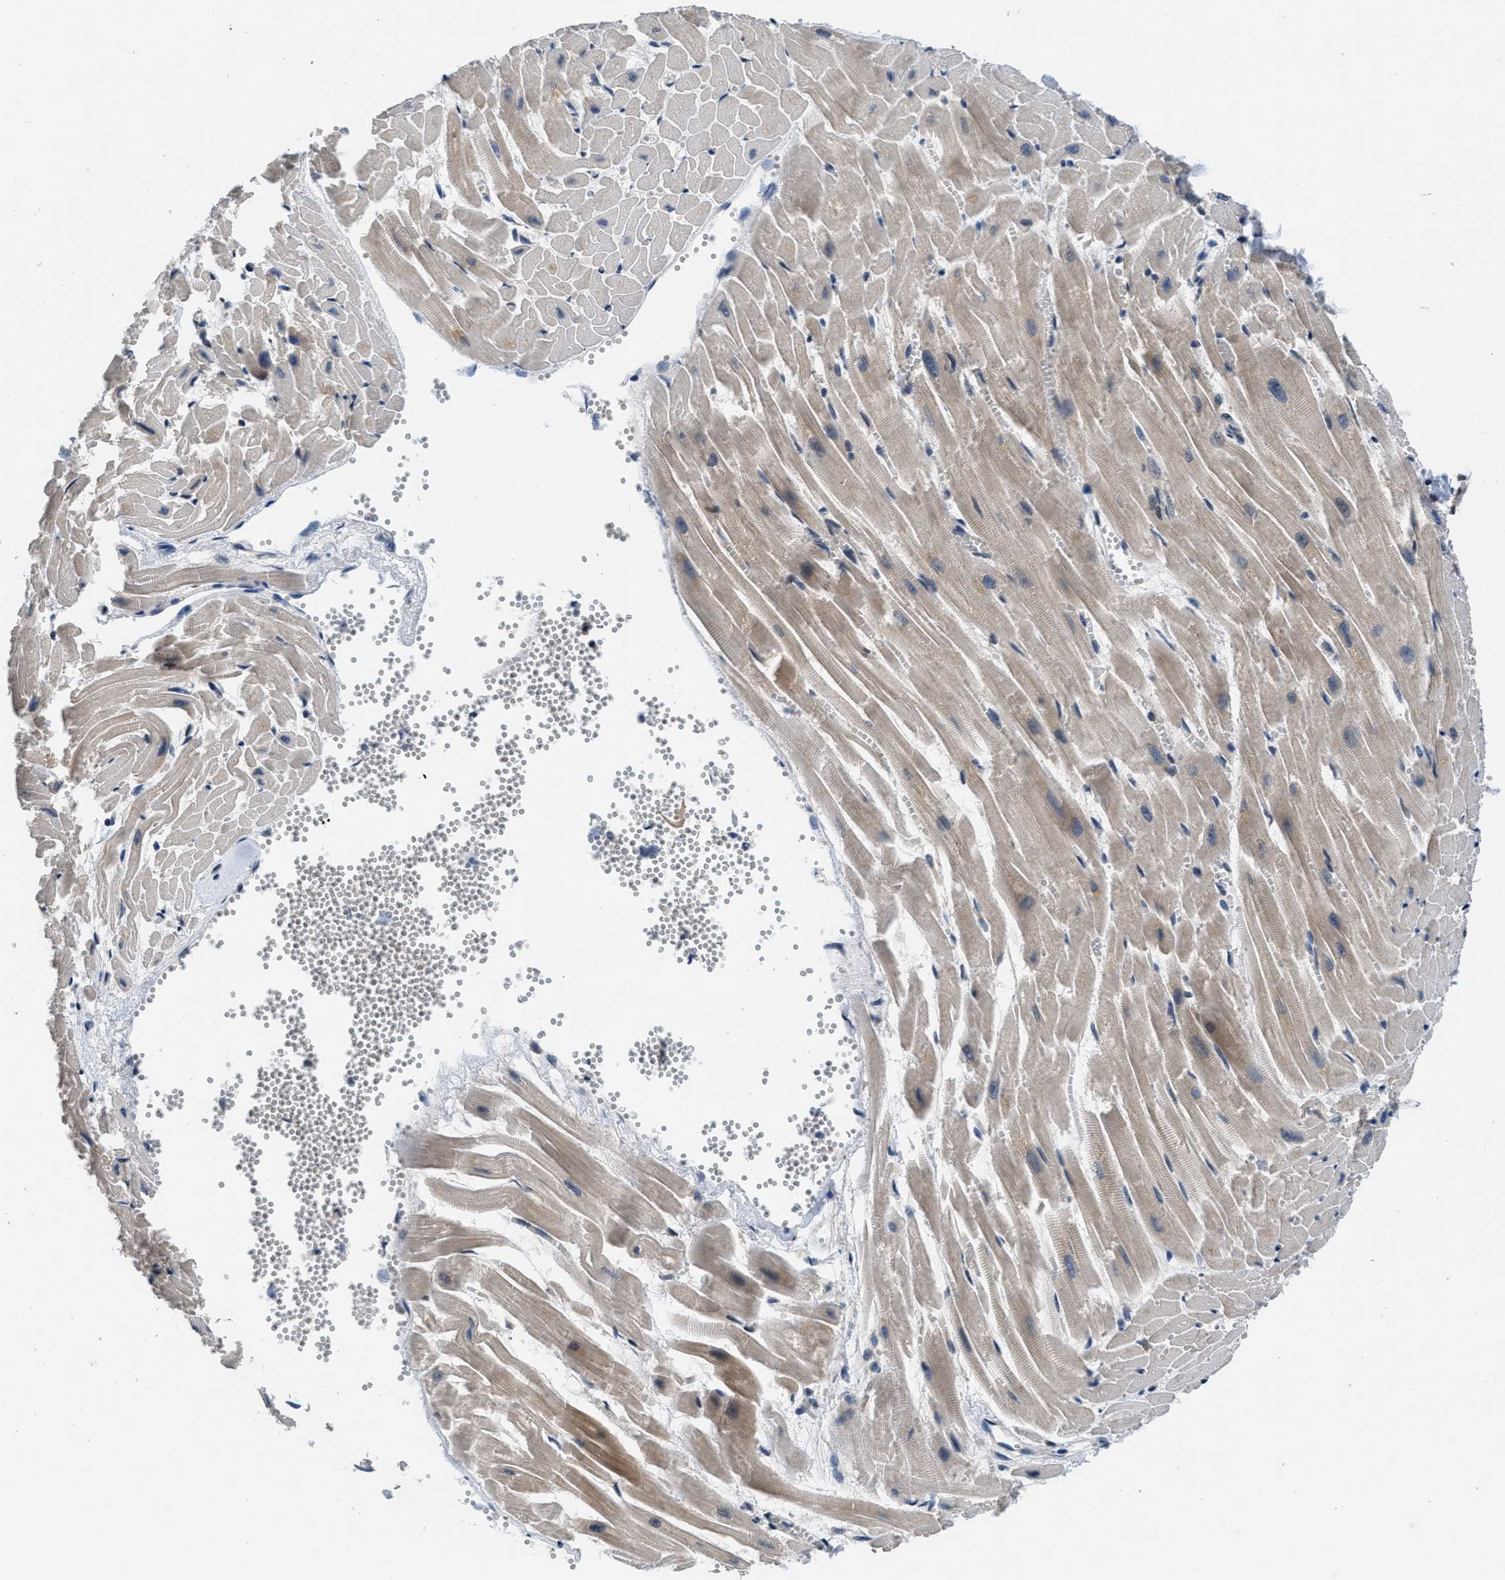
{"staining": {"intensity": "weak", "quantity": ">75%", "location": "cytoplasmic/membranous"}, "tissue": "heart muscle", "cell_type": "Cardiomyocytes", "image_type": "normal", "snomed": [{"axis": "morphology", "description": "Normal tissue, NOS"}, {"axis": "topography", "description": "Heart"}], "caption": "Immunohistochemical staining of benign human heart muscle shows weak cytoplasmic/membranous protein positivity in about >75% of cardiomyocytes. (Brightfield microscopy of DAB IHC at high magnification).", "gene": "SETD5", "patient": {"sex": "female", "age": 19}}